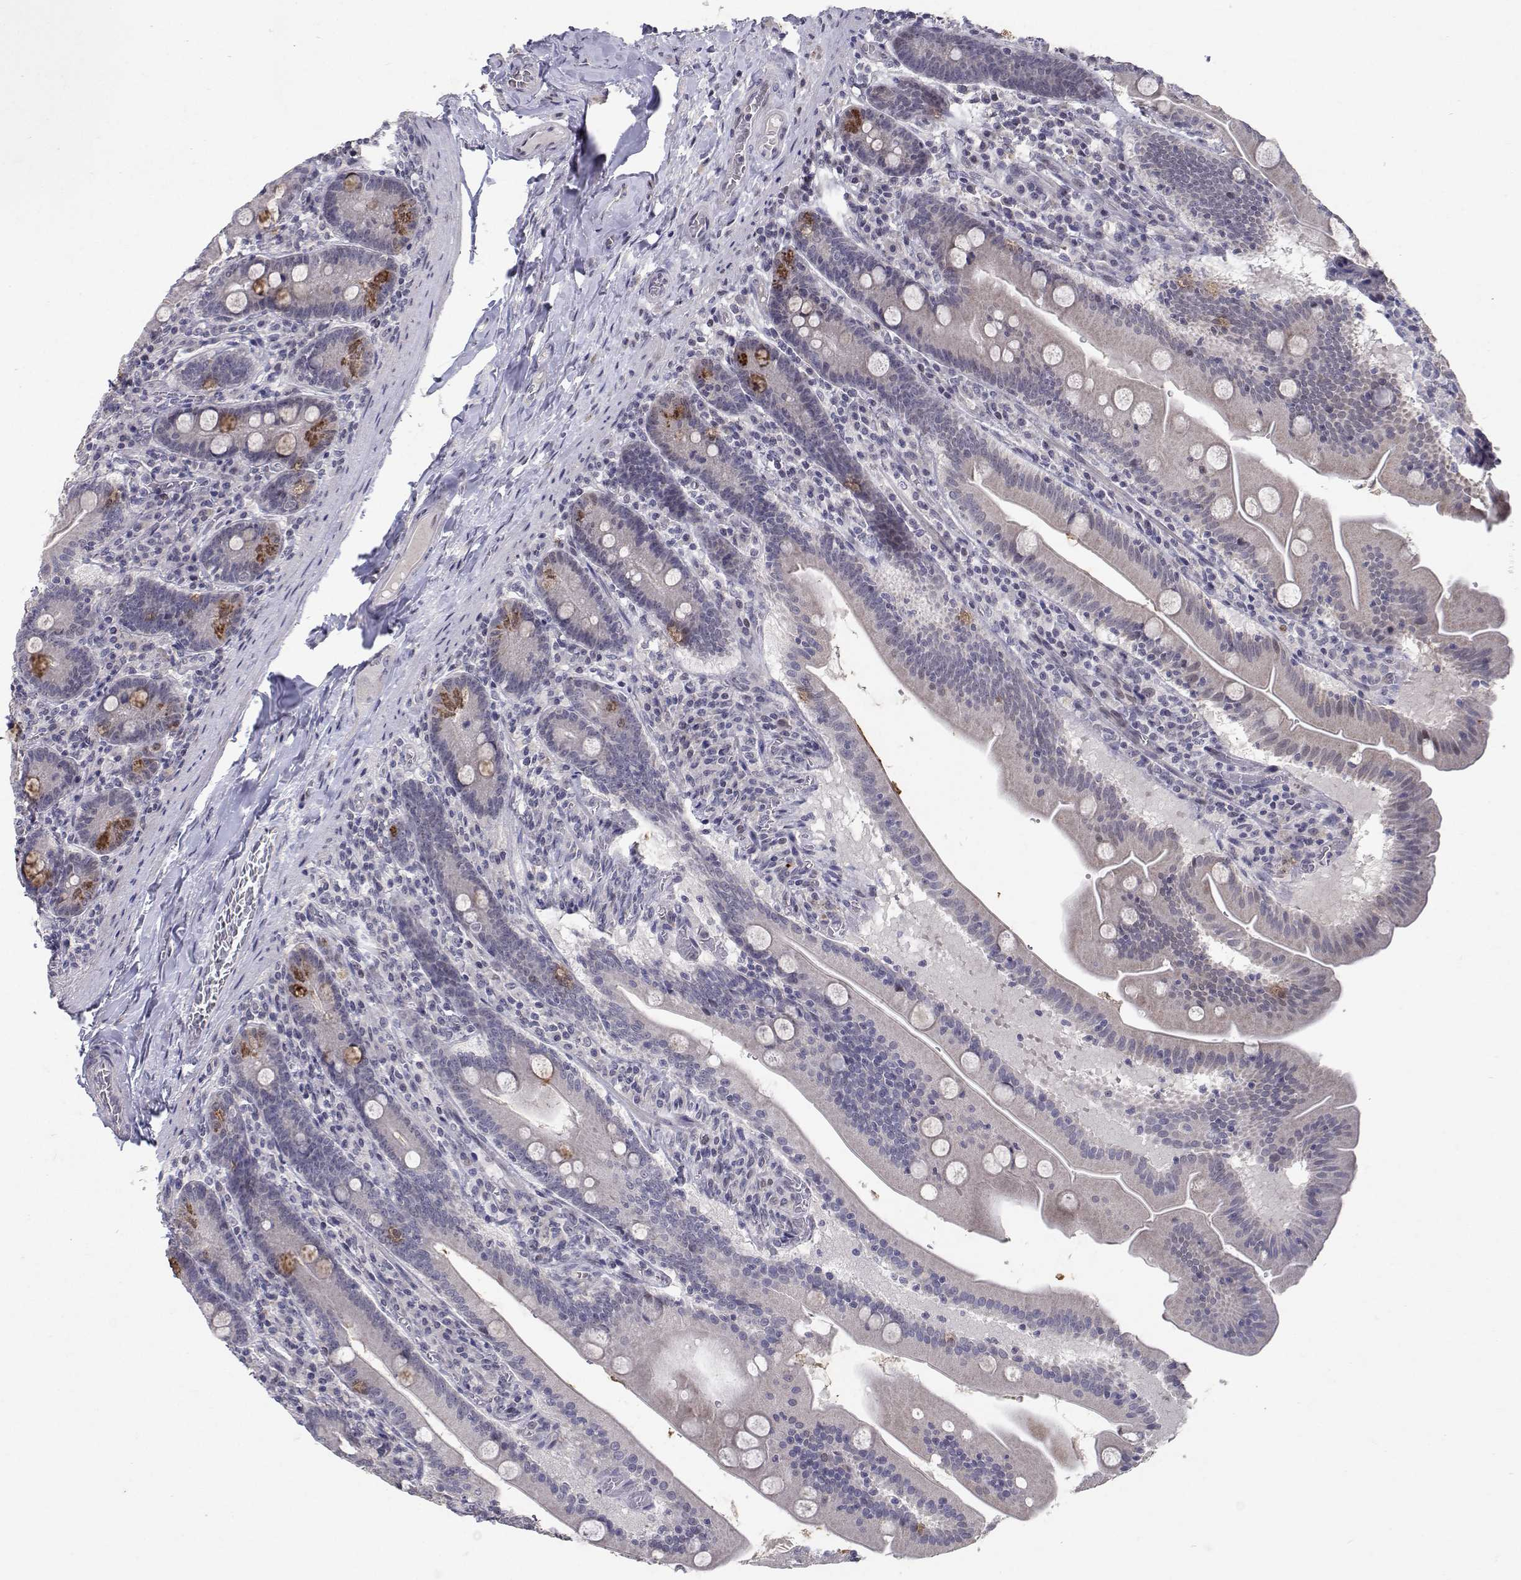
{"staining": {"intensity": "moderate", "quantity": "<25%", "location": "cytoplasmic/membranous"}, "tissue": "small intestine", "cell_type": "Glandular cells", "image_type": "normal", "snomed": [{"axis": "morphology", "description": "Normal tissue, NOS"}, {"axis": "topography", "description": "Small intestine"}], "caption": "Immunohistochemical staining of unremarkable small intestine shows moderate cytoplasmic/membranous protein staining in about <25% of glandular cells.", "gene": "RBPJL", "patient": {"sex": "male", "age": 37}}